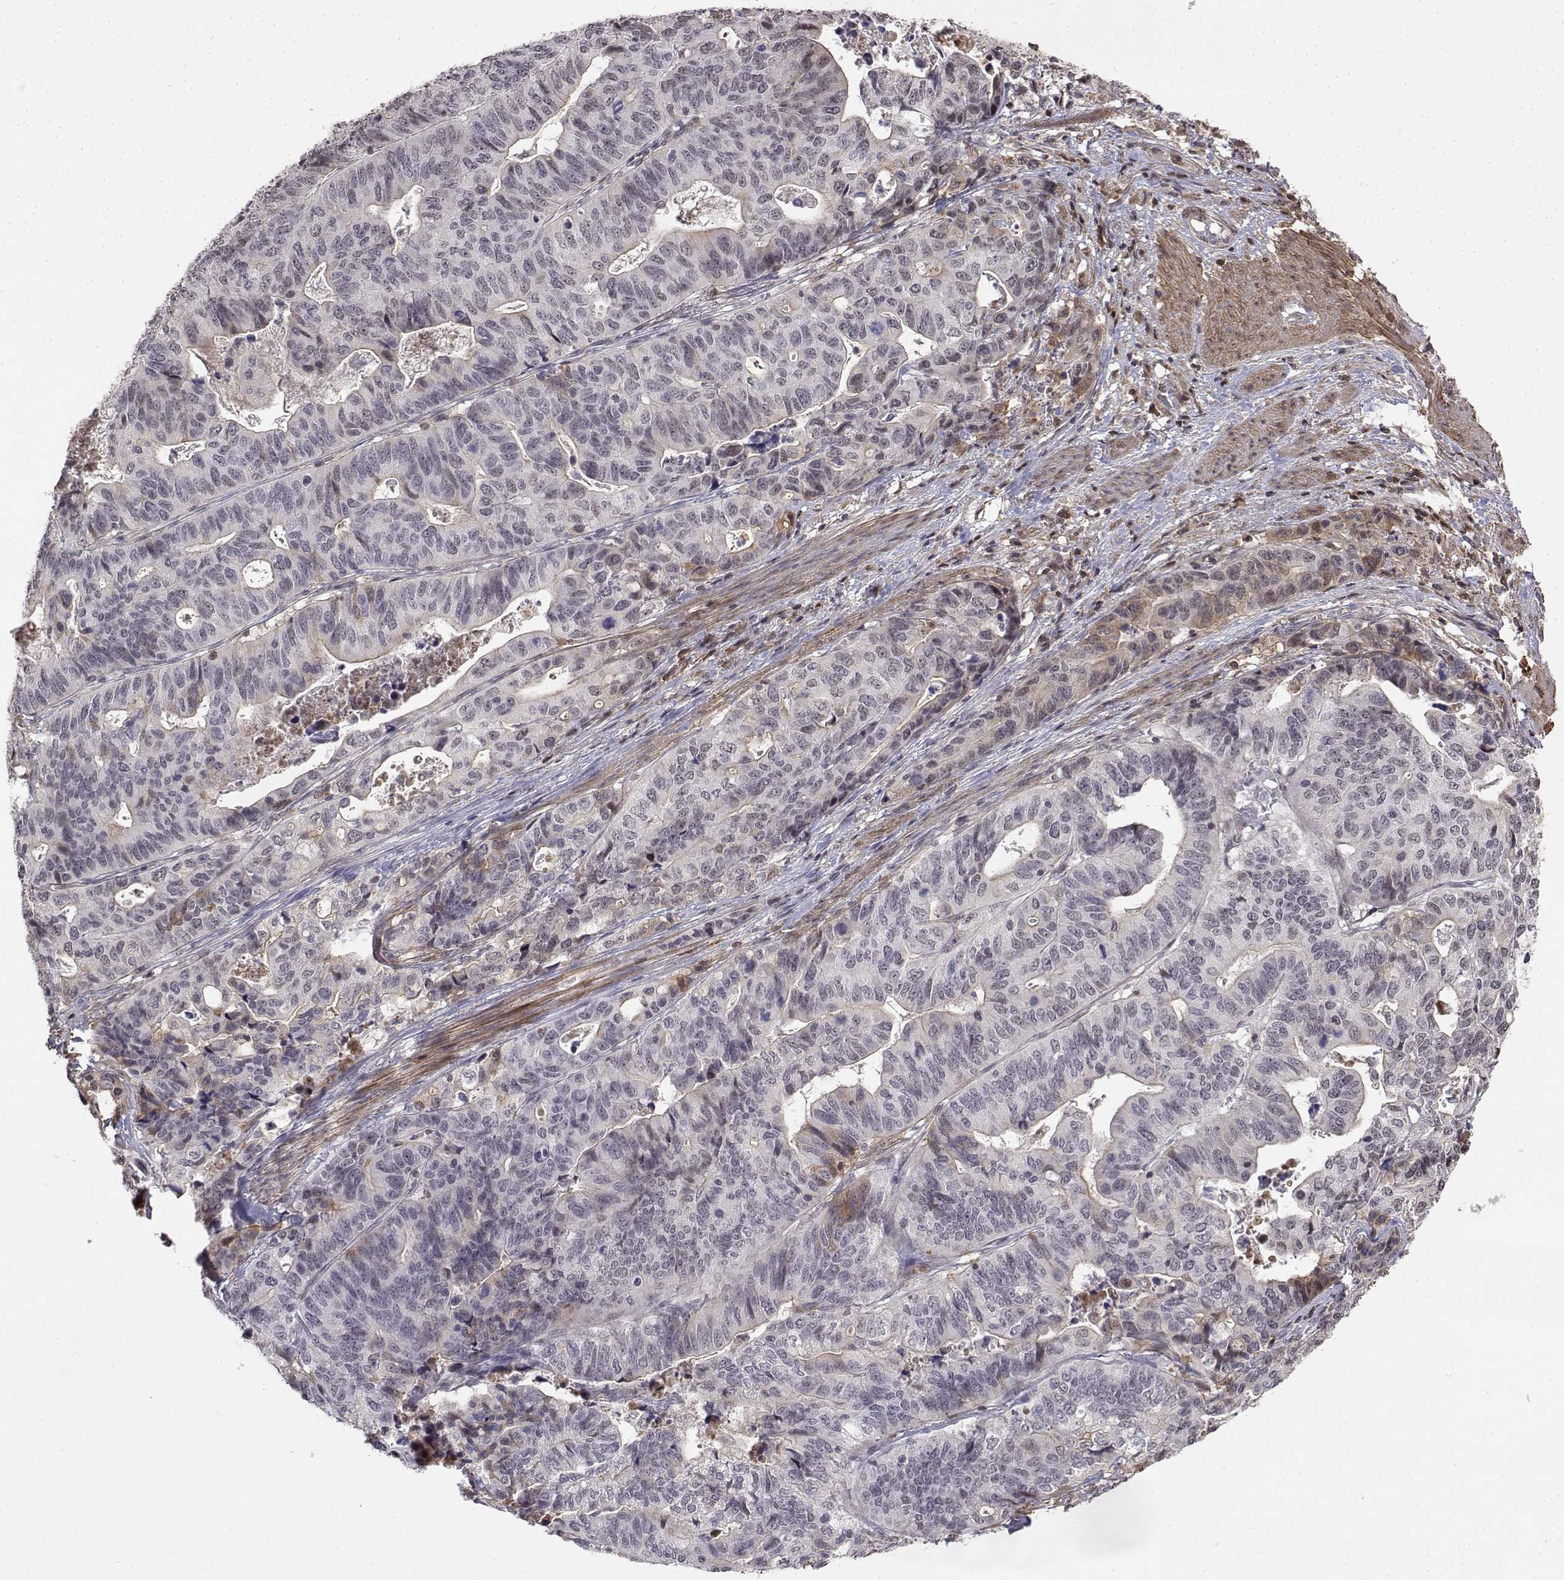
{"staining": {"intensity": "negative", "quantity": "none", "location": "none"}, "tissue": "stomach cancer", "cell_type": "Tumor cells", "image_type": "cancer", "snomed": [{"axis": "morphology", "description": "Adenocarcinoma, NOS"}, {"axis": "topography", "description": "Stomach, upper"}], "caption": "The IHC micrograph has no significant staining in tumor cells of stomach adenocarcinoma tissue.", "gene": "ITGA7", "patient": {"sex": "female", "age": 67}}